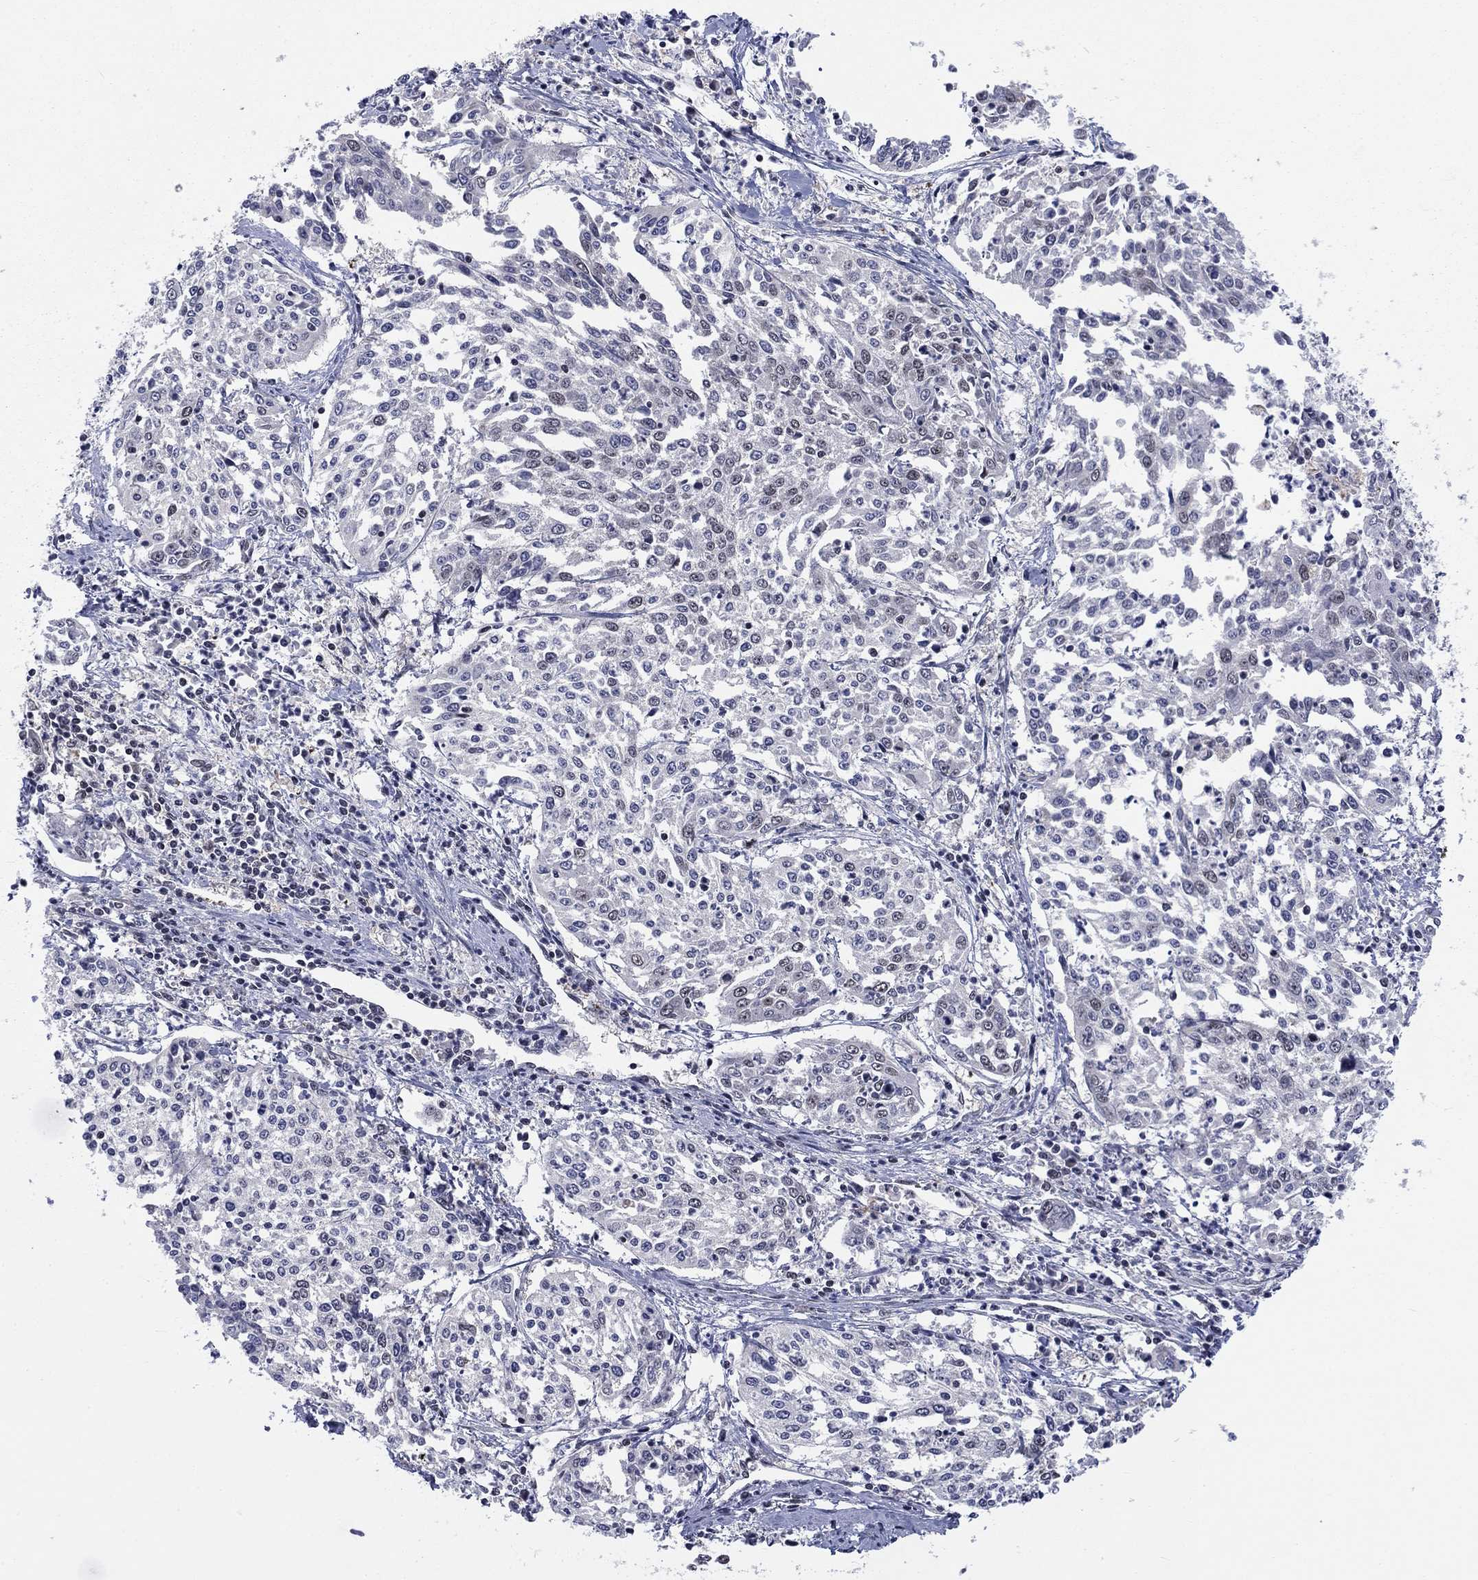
{"staining": {"intensity": "negative", "quantity": "none", "location": "none"}, "tissue": "cervical cancer", "cell_type": "Tumor cells", "image_type": "cancer", "snomed": [{"axis": "morphology", "description": "Squamous cell carcinoma, NOS"}, {"axis": "topography", "description": "Cervix"}], "caption": "IHC of cervical squamous cell carcinoma reveals no staining in tumor cells. The staining was performed using DAB (3,3'-diaminobenzidine) to visualize the protein expression in brown, while the nuclei were stained in blue with hematoxylin (Magnification: 20x).", "gene": "FYTTD1", "patient": {"sex": "female", "age": 41}}